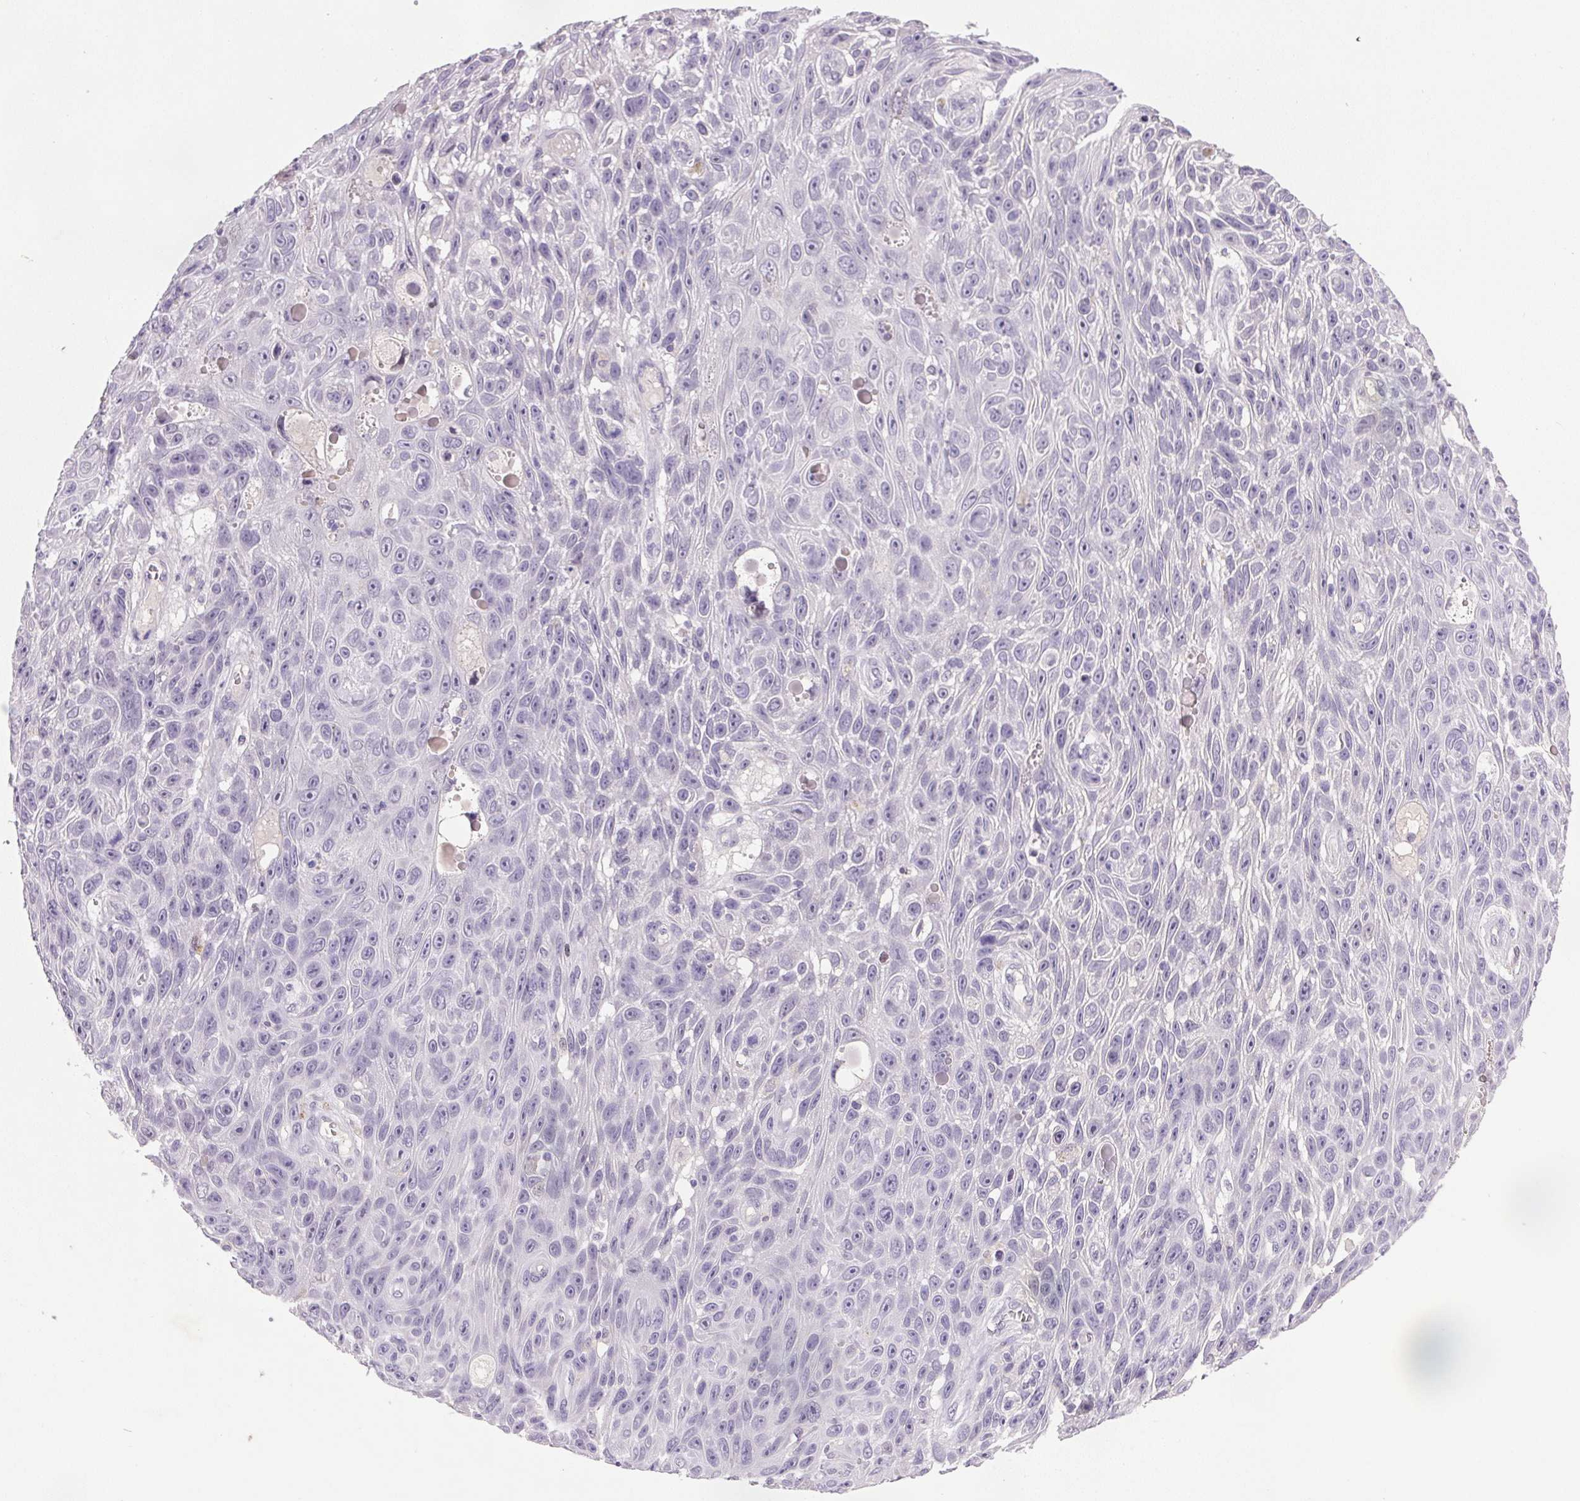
{"staining": {"intensity": "negative", "quantity": "none", "location": "none"}, "tissue": "skin cancer", "cell_type": "Tumor cells", "image_type": "cancer", "snomed": [{"axis": "morphology", "description": "Squamous cell carcinoma, NOS"}, {"axis": "topography", "description": "Skin"}], "caption": "Skin cancer was stained to show a protein in brown. There is no significant expression in tumor cells. (DAB IHC with hematoxylin counter stain).", "gene": "TRDN", "patient": {"sex": "male", "age": 82}}